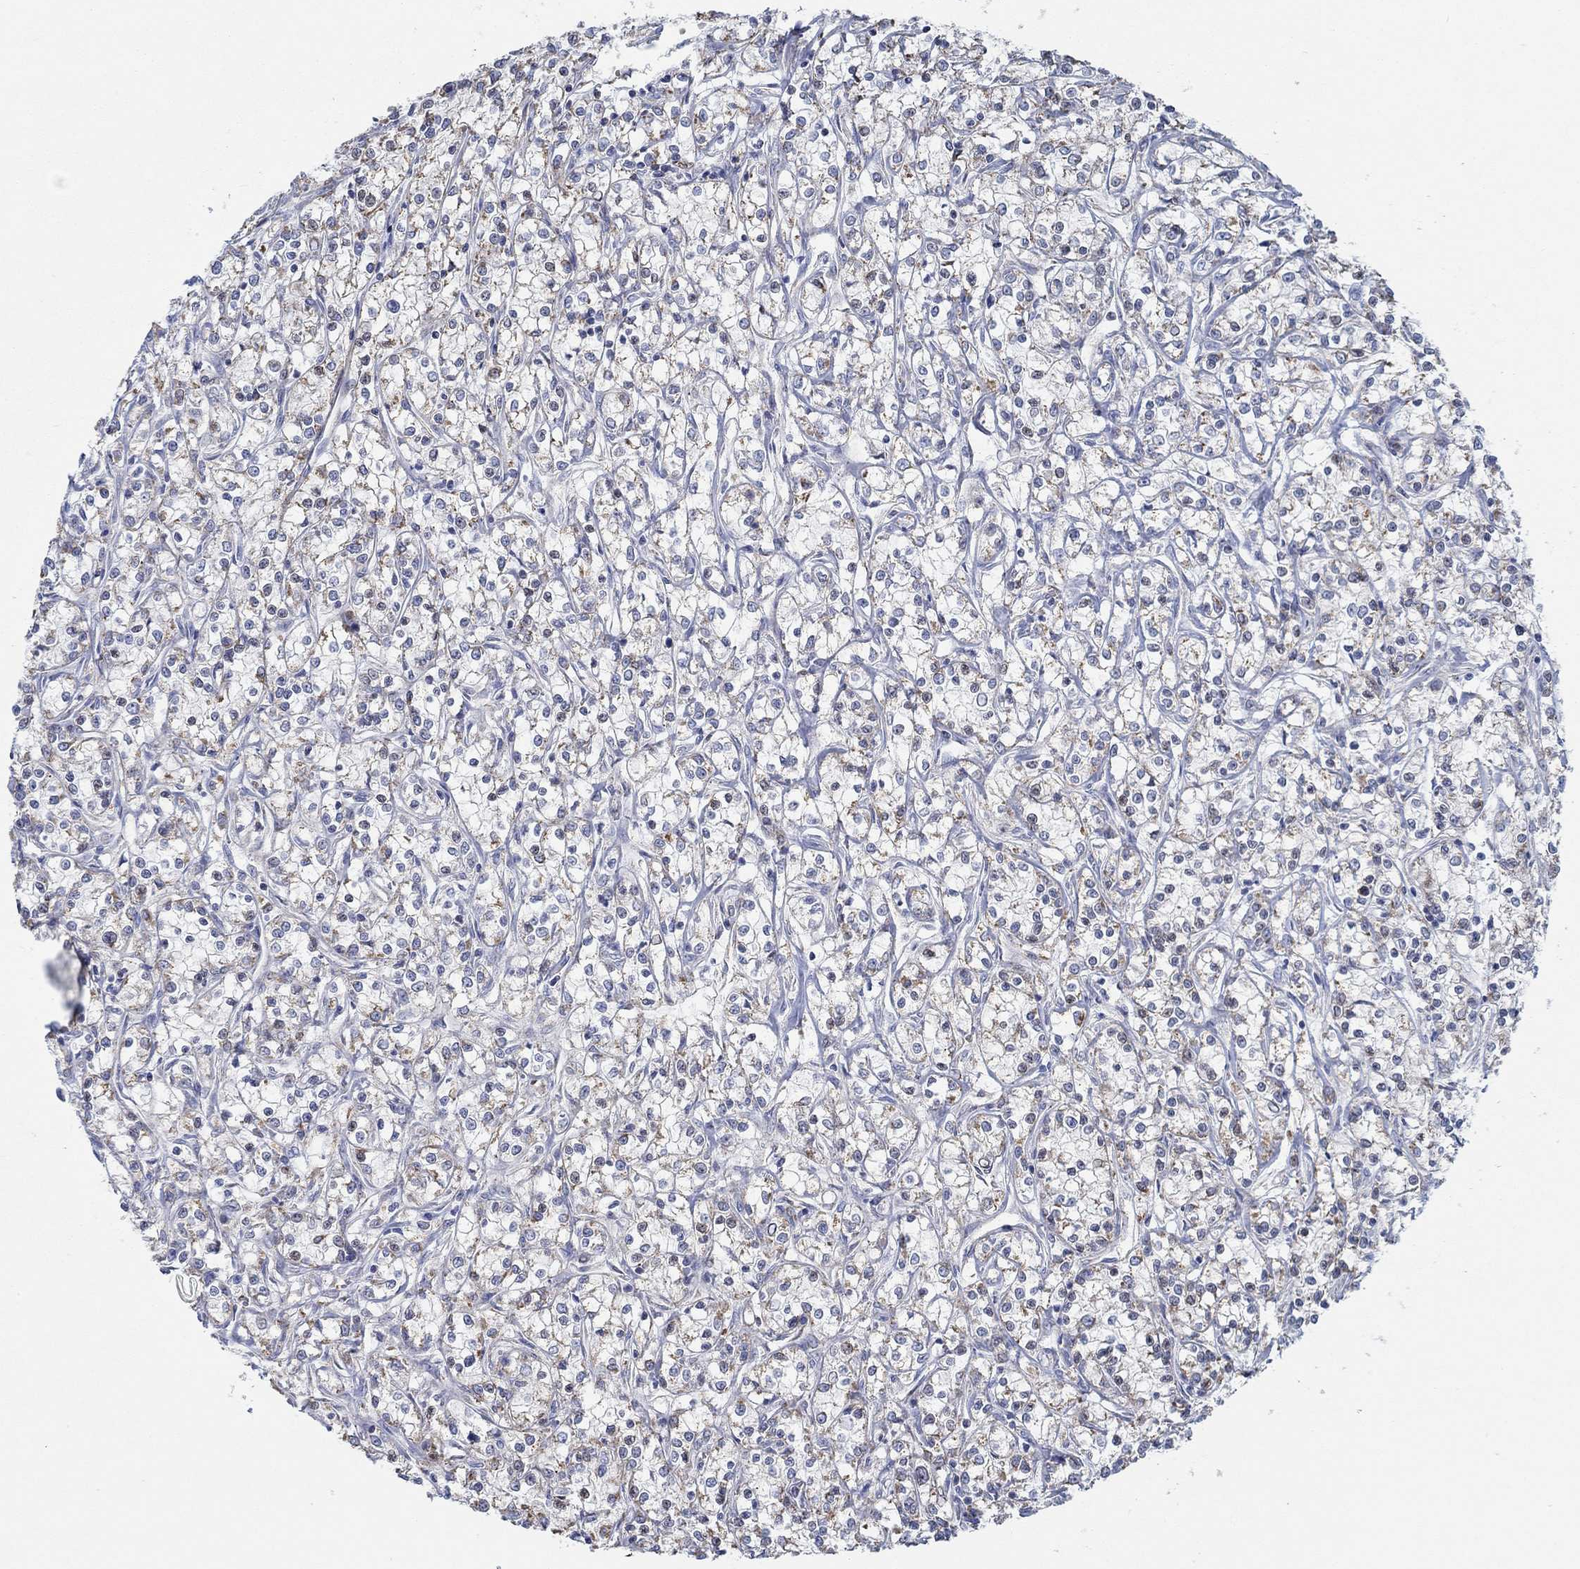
{"staining": {"intensity": "moderate", "quantity": "25%-75%", "location": "cytoplasmic/membranous"}, "tissue": "renal cancer", "cell_type": "Tumor cells", "image_type": "cancer", "snomed": [{"axis": "morphology", "description": "Adenocarcinoma, NOS"}, {"axis": "topography", "description": "Kidney"}], "caption": "Tumor cells display medium levels of moderate cytoplasmic/membranous positivity in about 25%-75% of cells in human renal cancer (adenocarcinoma).", "gene": "GLOD5", "patient": {"sex": "female", "age": 59}}